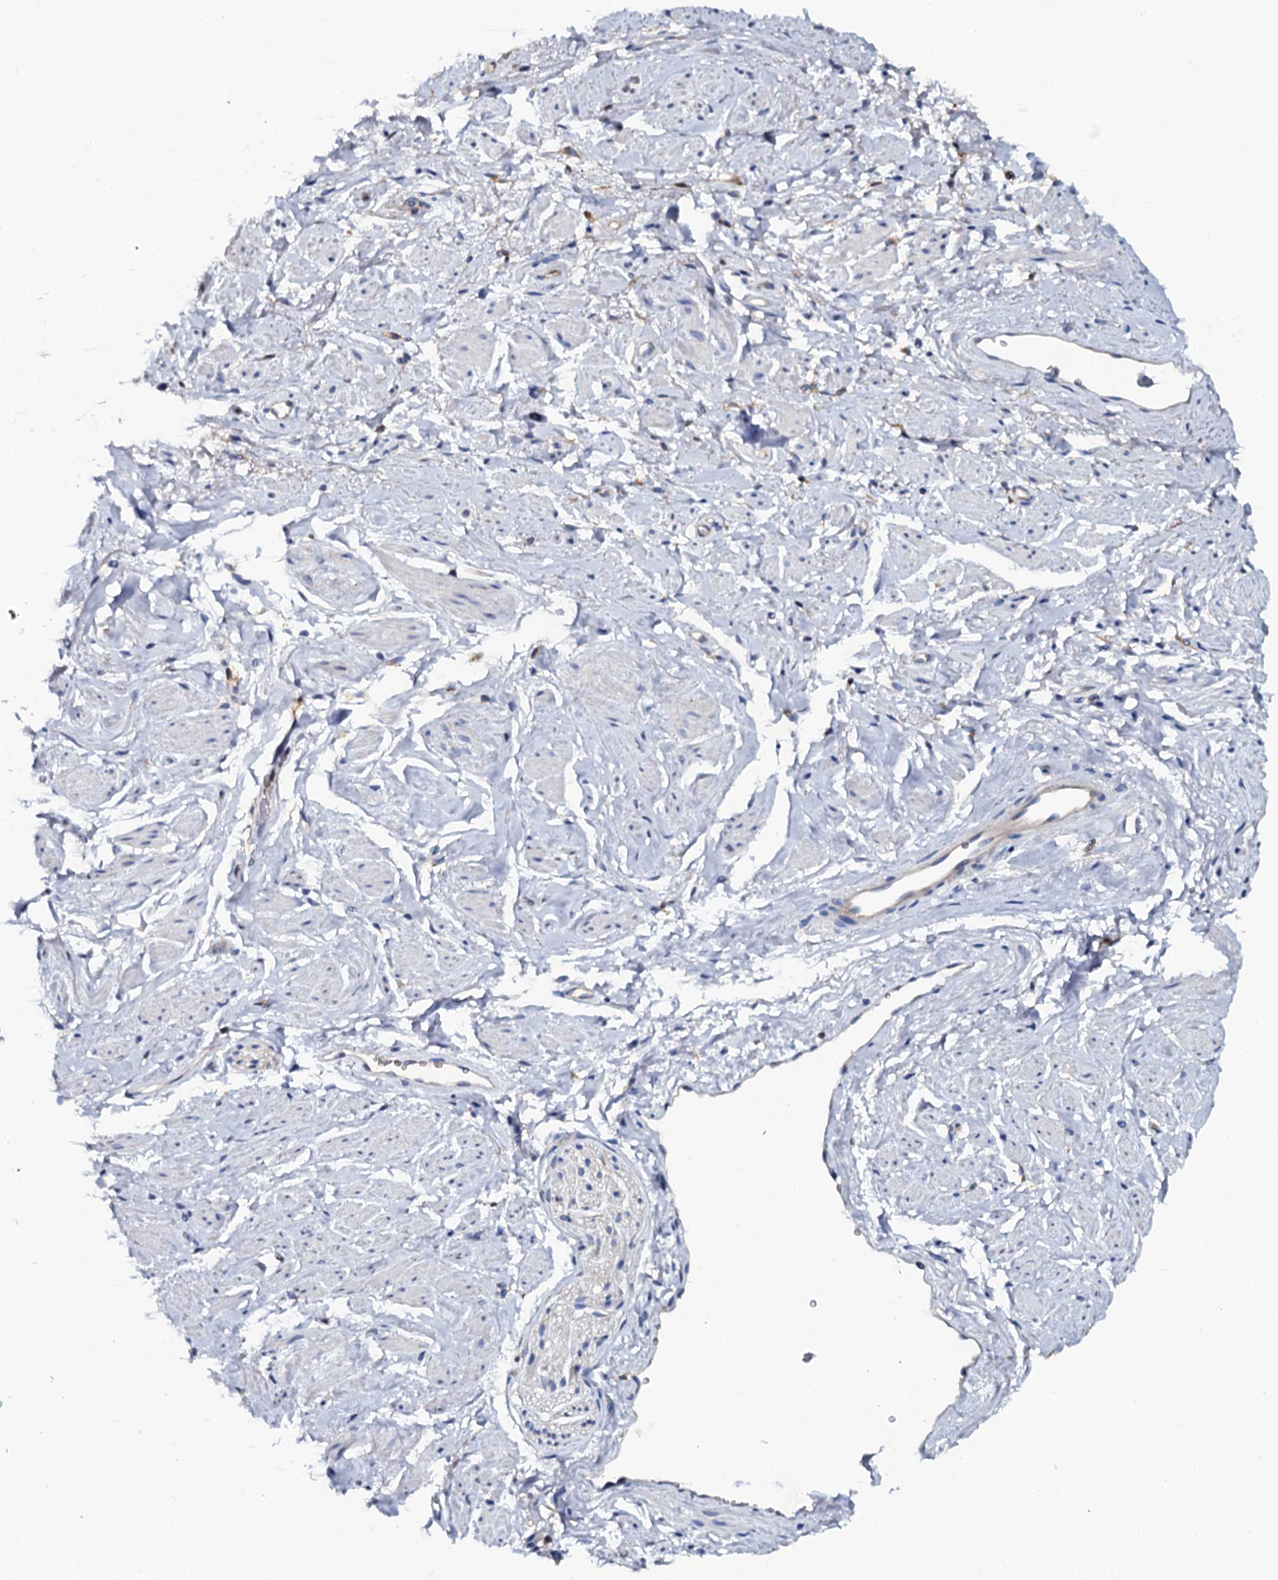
{"staining": {"intensity": "negative", "quantity": "none", "location": "none"}, "tissue": "adipose tissue", "cell_type": "Adipocytes", "image_type": "normal", "snomed": [{"axis": "morphology", "description": "Normal tissue, NOS"}, {"axis": "morphology", "description": "Adenocarcinoma, NOS"}, {"axis": "topography", "description": "Rectum"}, {"axis": "topography", "description": "Vagina"}, {"axis": "topography", "description": "Peripheral nerve tissue"}], "caption": "This micrograph is of benign adipose tissue stained with immunohistochemistry (IHC) to label a protein in brown with the nuclei are counter-stained blue. There is no positivity in adipocytes. (DAB (3,3'-diaminobenzidine) IHC with hematoxylin counter stain).", "gene": "OTOL1", "patient": {"sex": "female", "age": 71}}